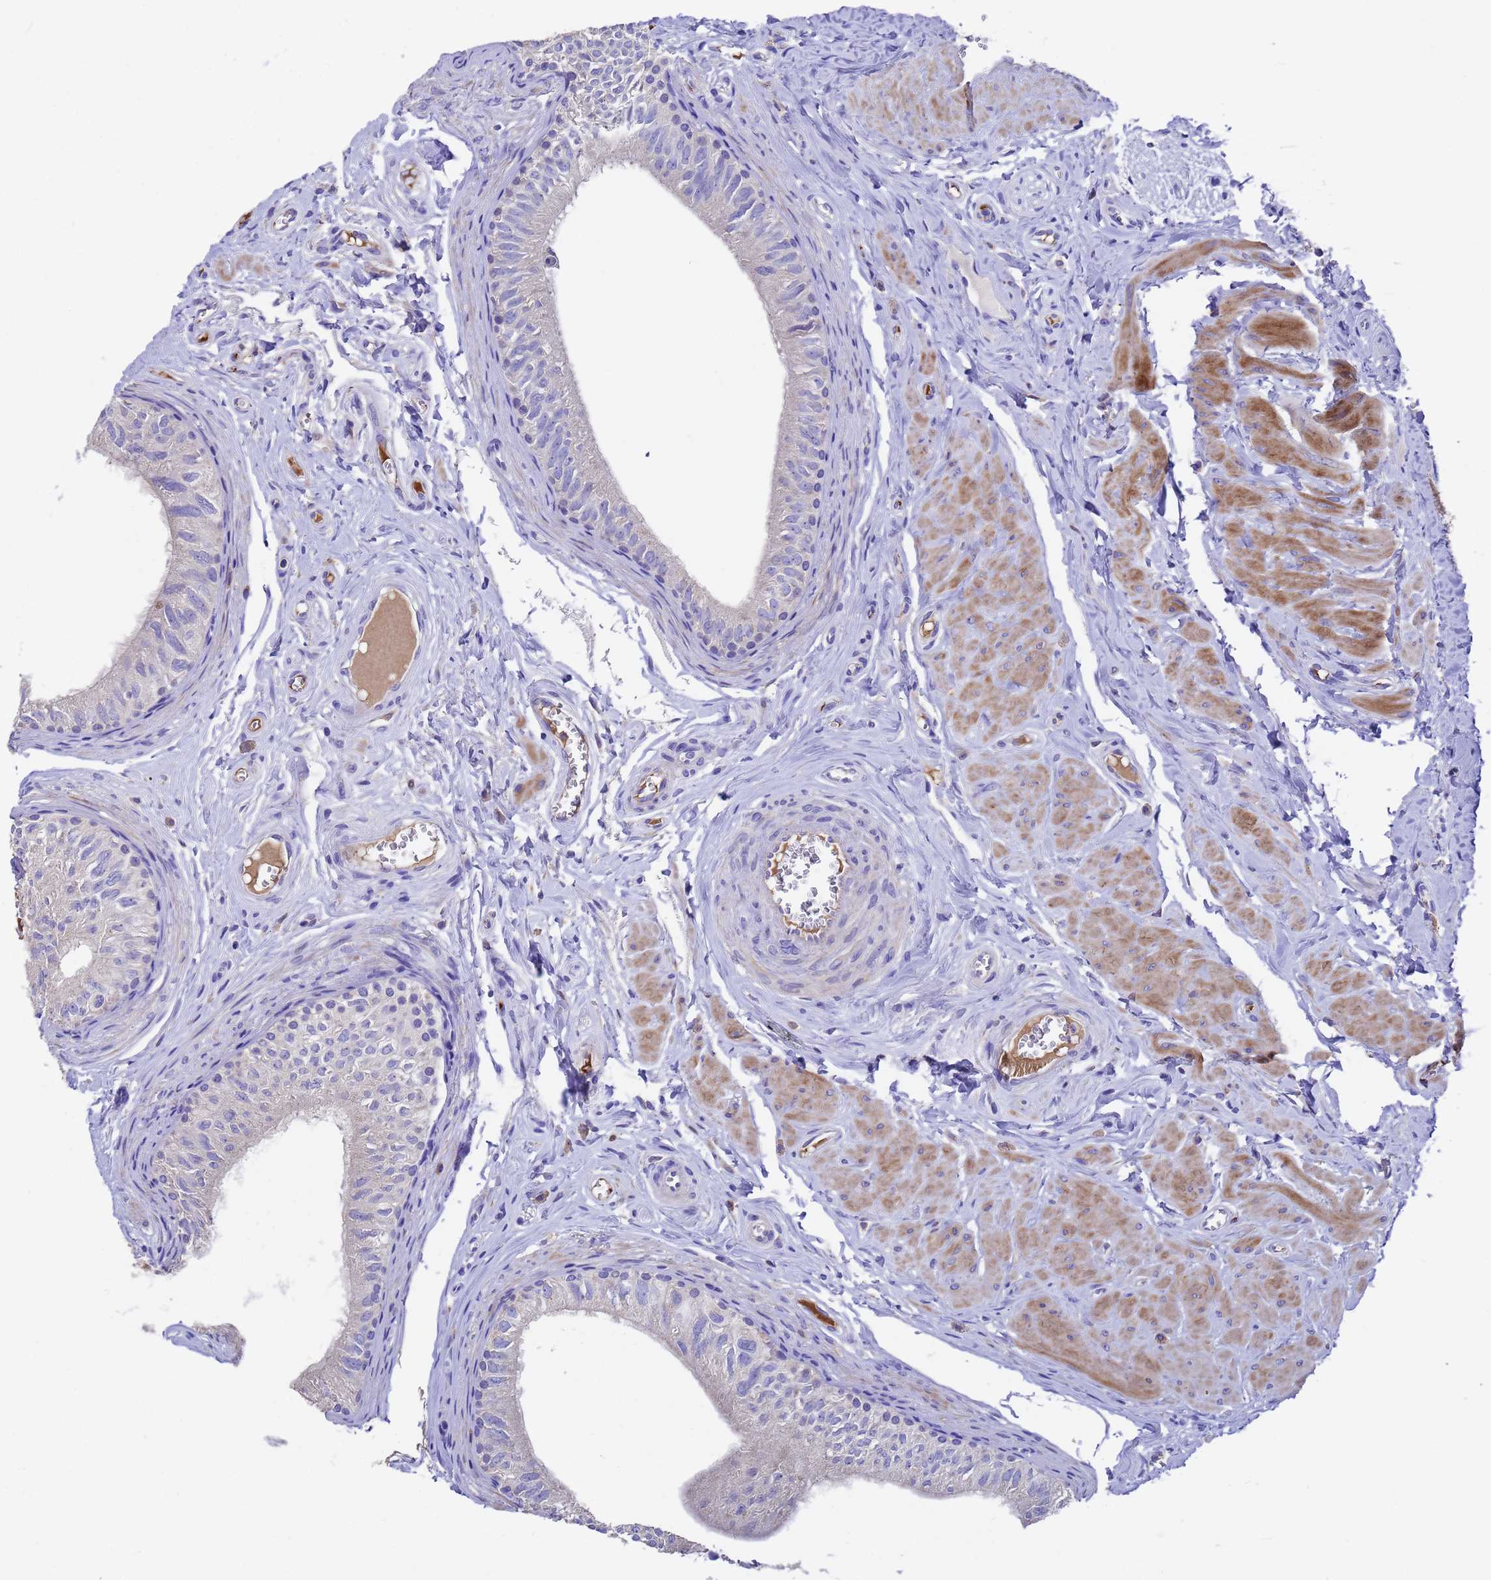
{"staining": {"intensity": "negative", "quantity": "none", "location": "none"}, "tissue": "epididymis", "cell_type": "Glandular cells", "image_type": "normal", "snomed": [{"axis": "morphology", "description": "Normal tissue, NOS"}, {"axis": "topography", "description": "Epididymis"}], "caption": "A histopathology image of epididymis stained for a protein demonstrates no brown staining in glandular cells. (Stains: DAB IHC with hematoxylin counter stain, Microscopy: brightfield microscopy at high magnification).", "gene": "ELP6", "patient": {"sex": "male", "age": 42}}